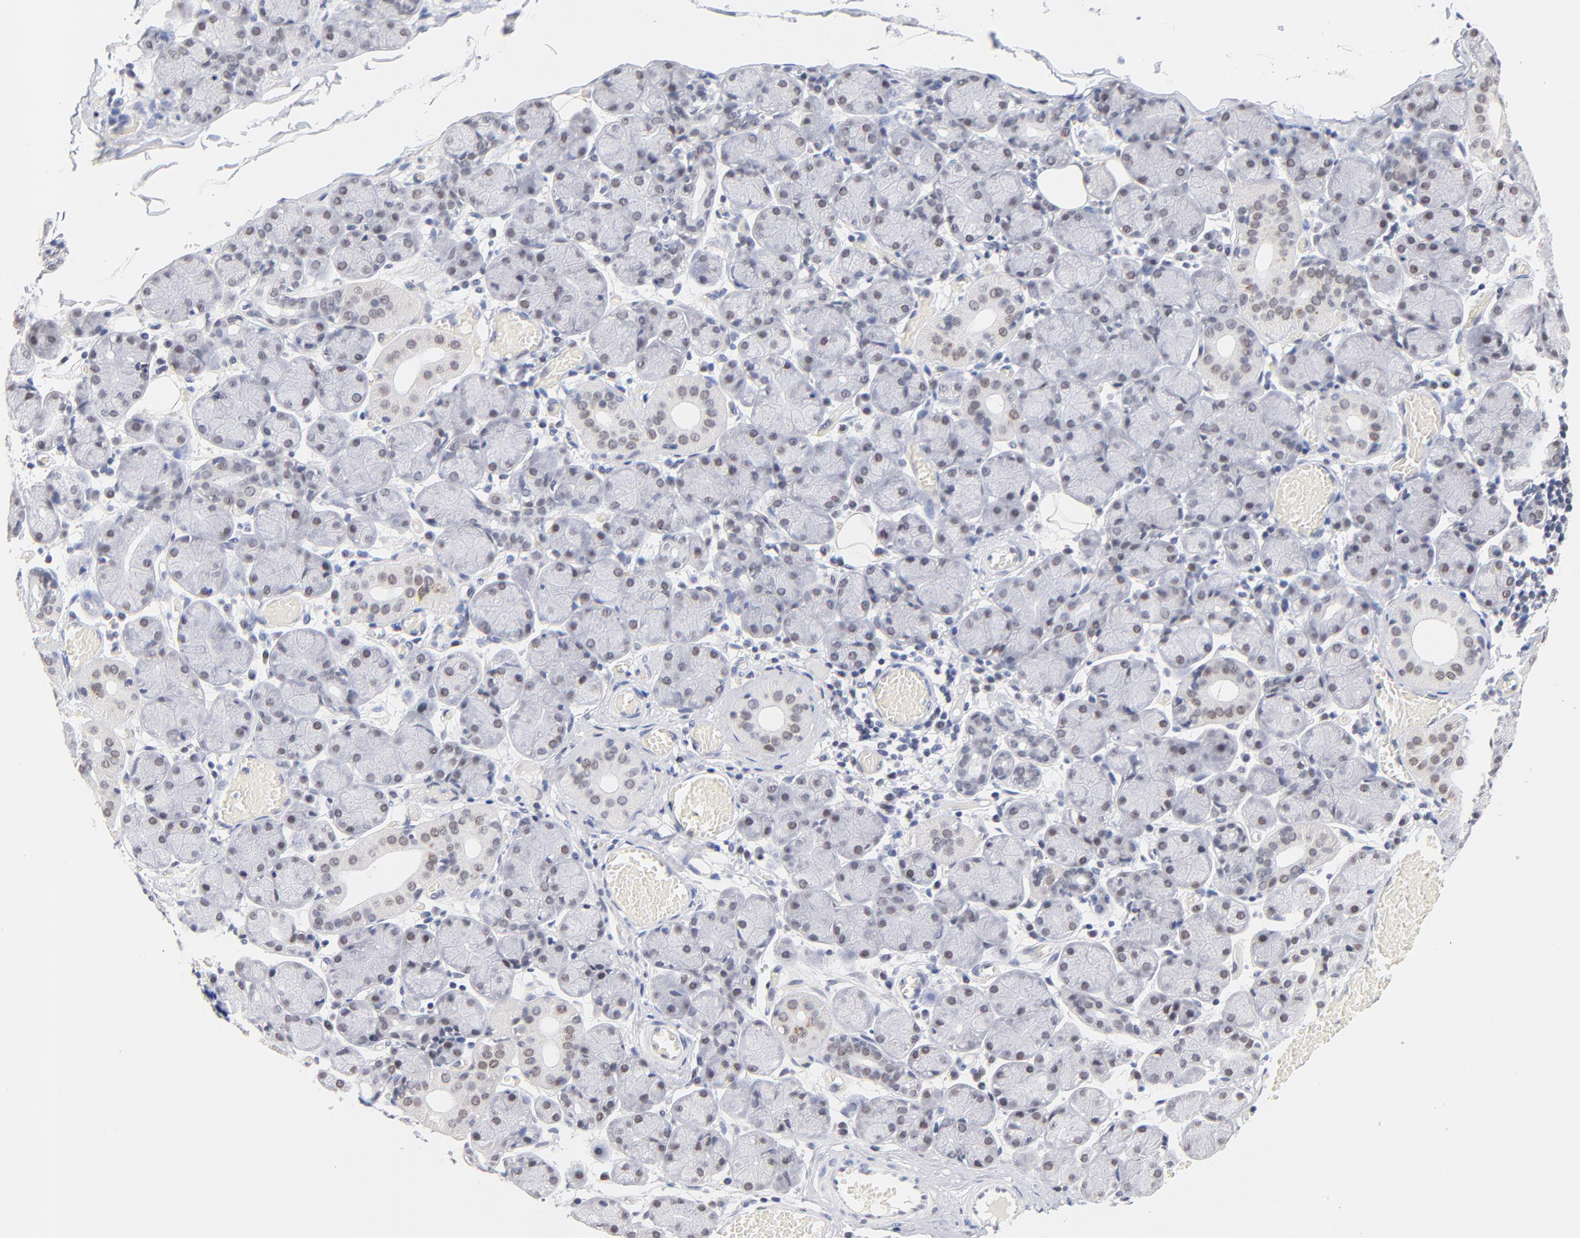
{"staining": {"intensity": "weak", "quantity": "25%-75%", "location": "nuclear"}, "tissue": "salivary gland", "cell_type": "Glandular cells", "image_type": "normal", "snomed": [{"axis": "morphology", "description": "Normal tissue, NOS"}, {"axis": "topography", "description": "Salivary gland"}], "caption": "Salivary gland stained with IHC demonstrates weak nuclear expression in approximately 25%-75% of glandular cells.", "gene": "ORC2", "patient": {"sex": "female", "age": 24}}